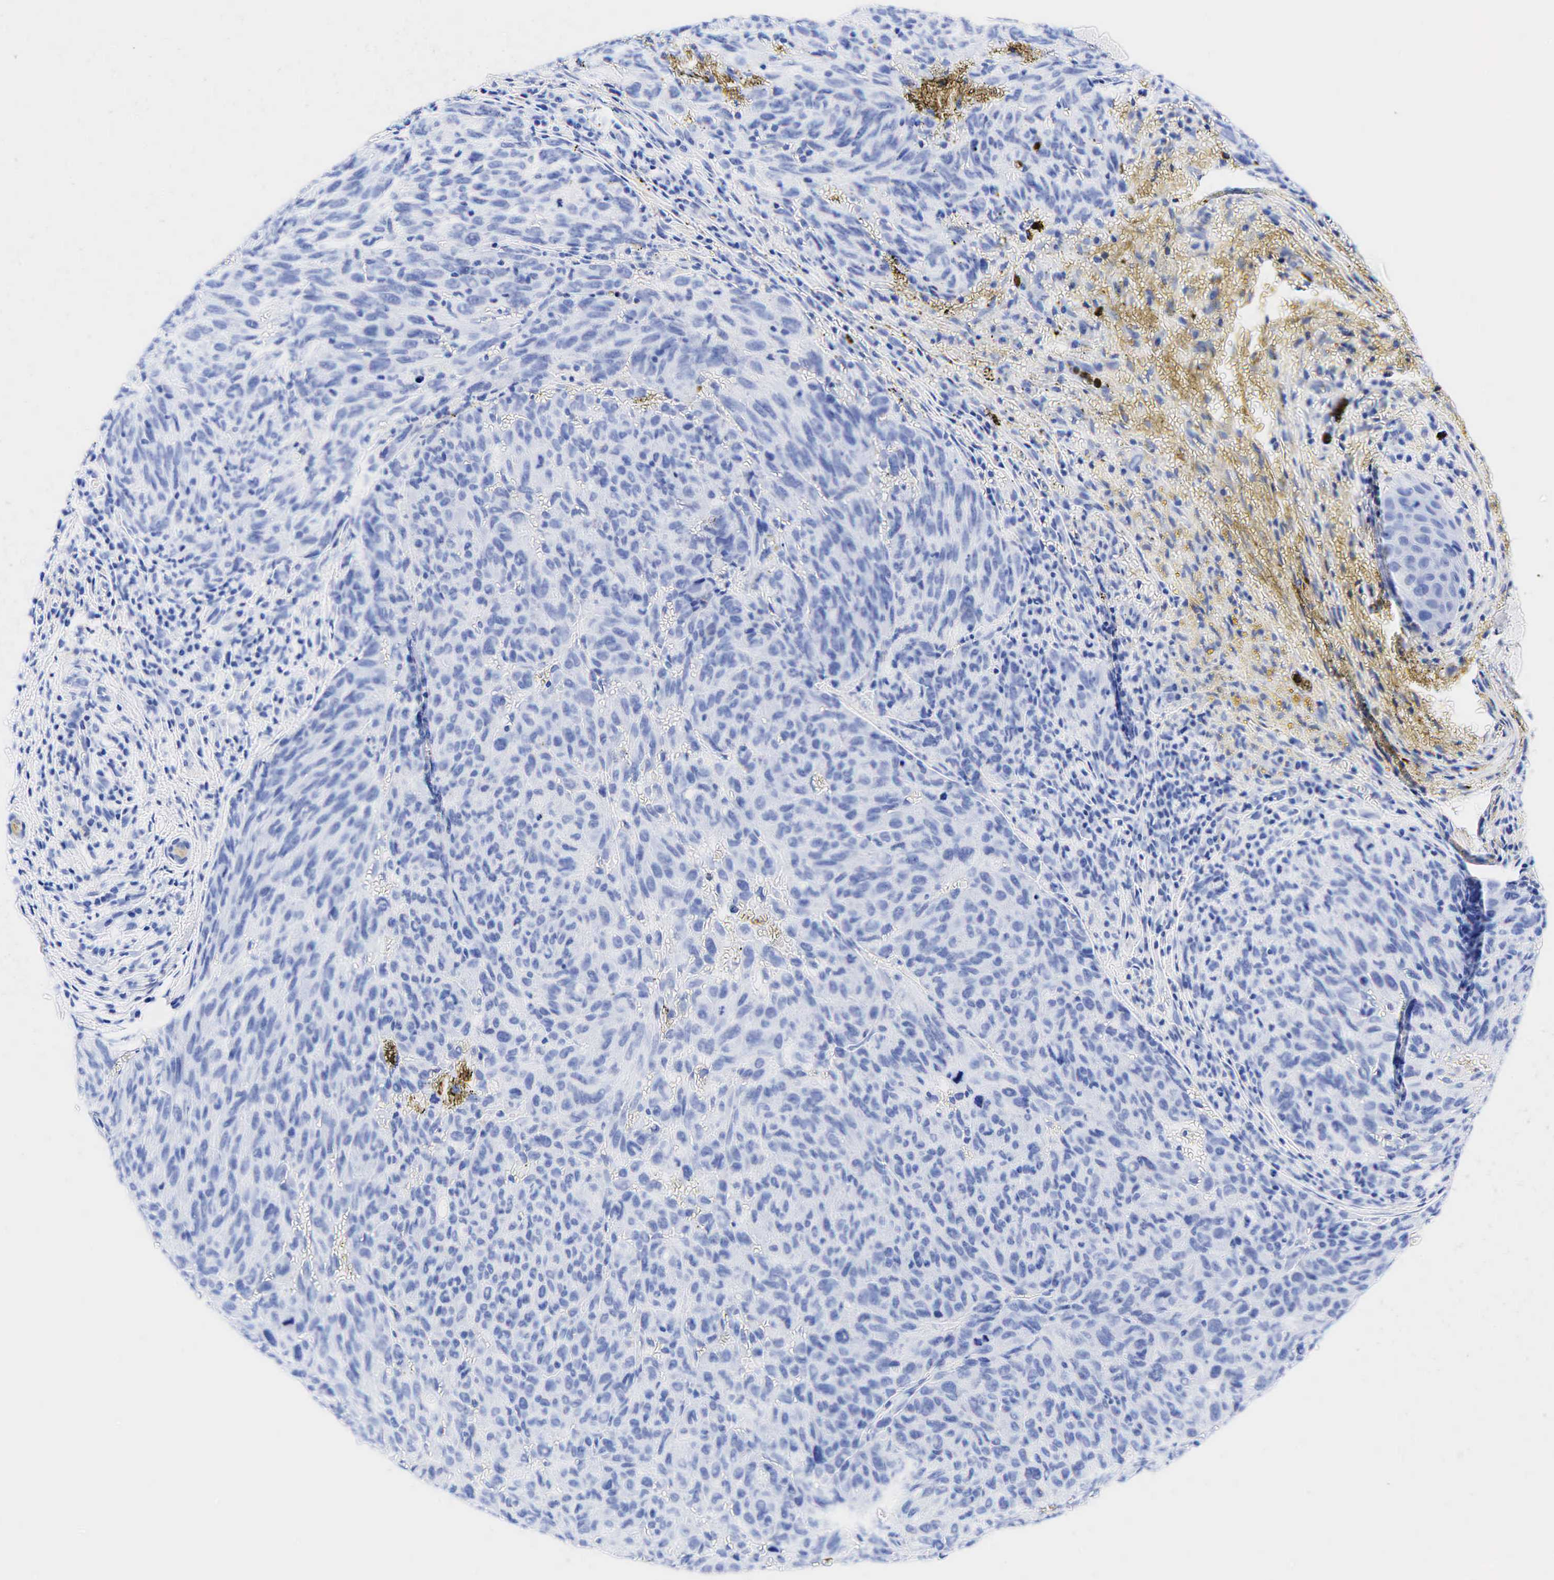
{"staining": {"intensity": "negative", "quantity": "none", "location": "none"}, "tissue": "melanoma", "cell_type": "Tumor cells", "image_type": "cancer", "snomed": [{"axis": "morphology", "description": "Malignant melanoma, NOS"}, {"axis": "topography", "description": "Skin"}], "caption": "The micrograph demonstrates no staining of tumor cells in melanoma.", "gene": "KRT19", "patient": {"sex": "male", "age": 76}}